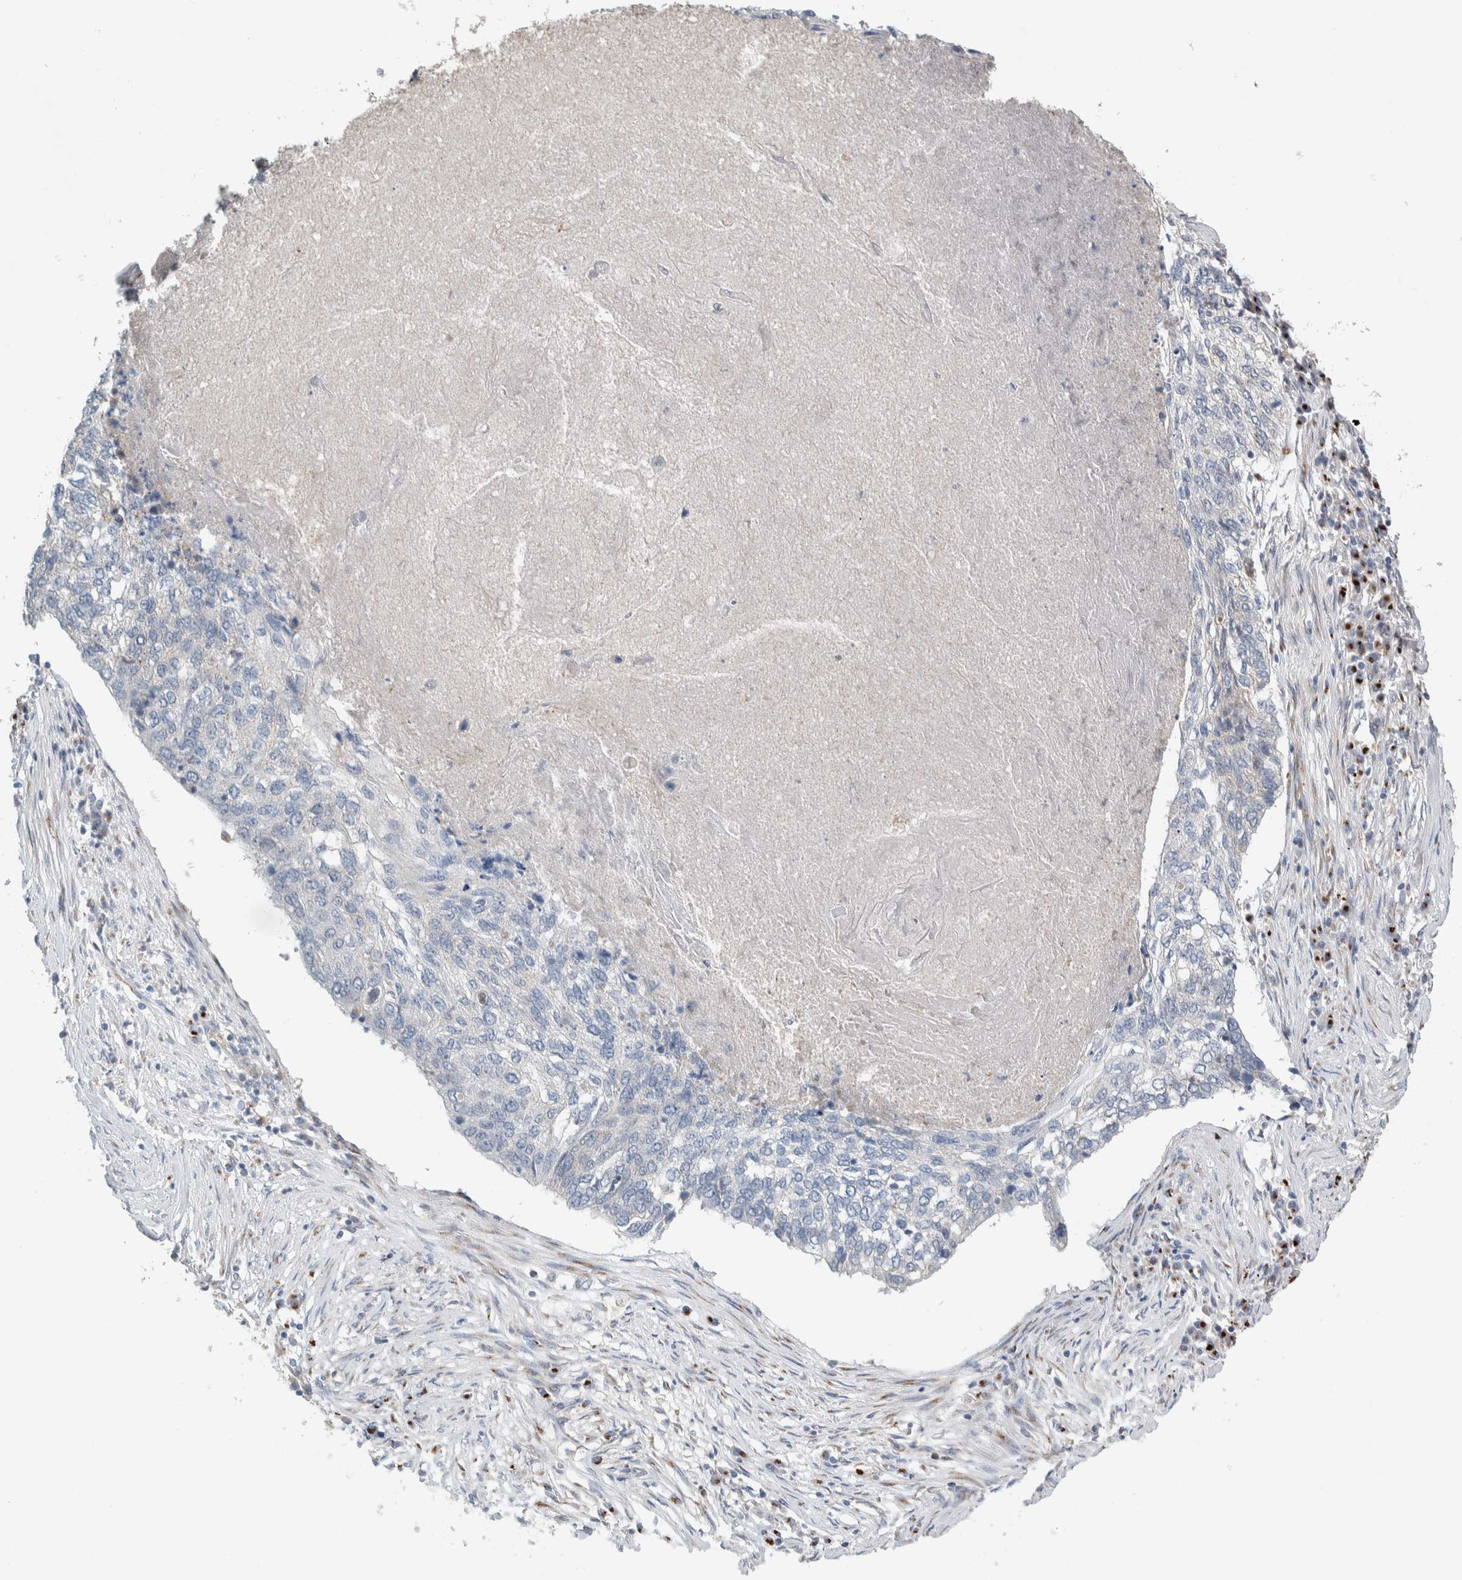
{"staining": {"intensity": "negative", "quantity": "none", "location": "none"}, "tissue": "lung cancer", "cell_type": "Tumor cells", "image_type": "cancer", "snomed": [{"axis": "morphology", "description": "Squamous cell carcinoma, NOS"}, {"axis": "topography", "description": "Lung"}], "caption": "High magnification brightfield microscopy of lung cancer stained with DAB (brown) and counterstained with hematoxylin (blue): tumor cells show no significant expression.", "gene": "SLC38A10", "patient": {"sex": "female", "age": 63}}